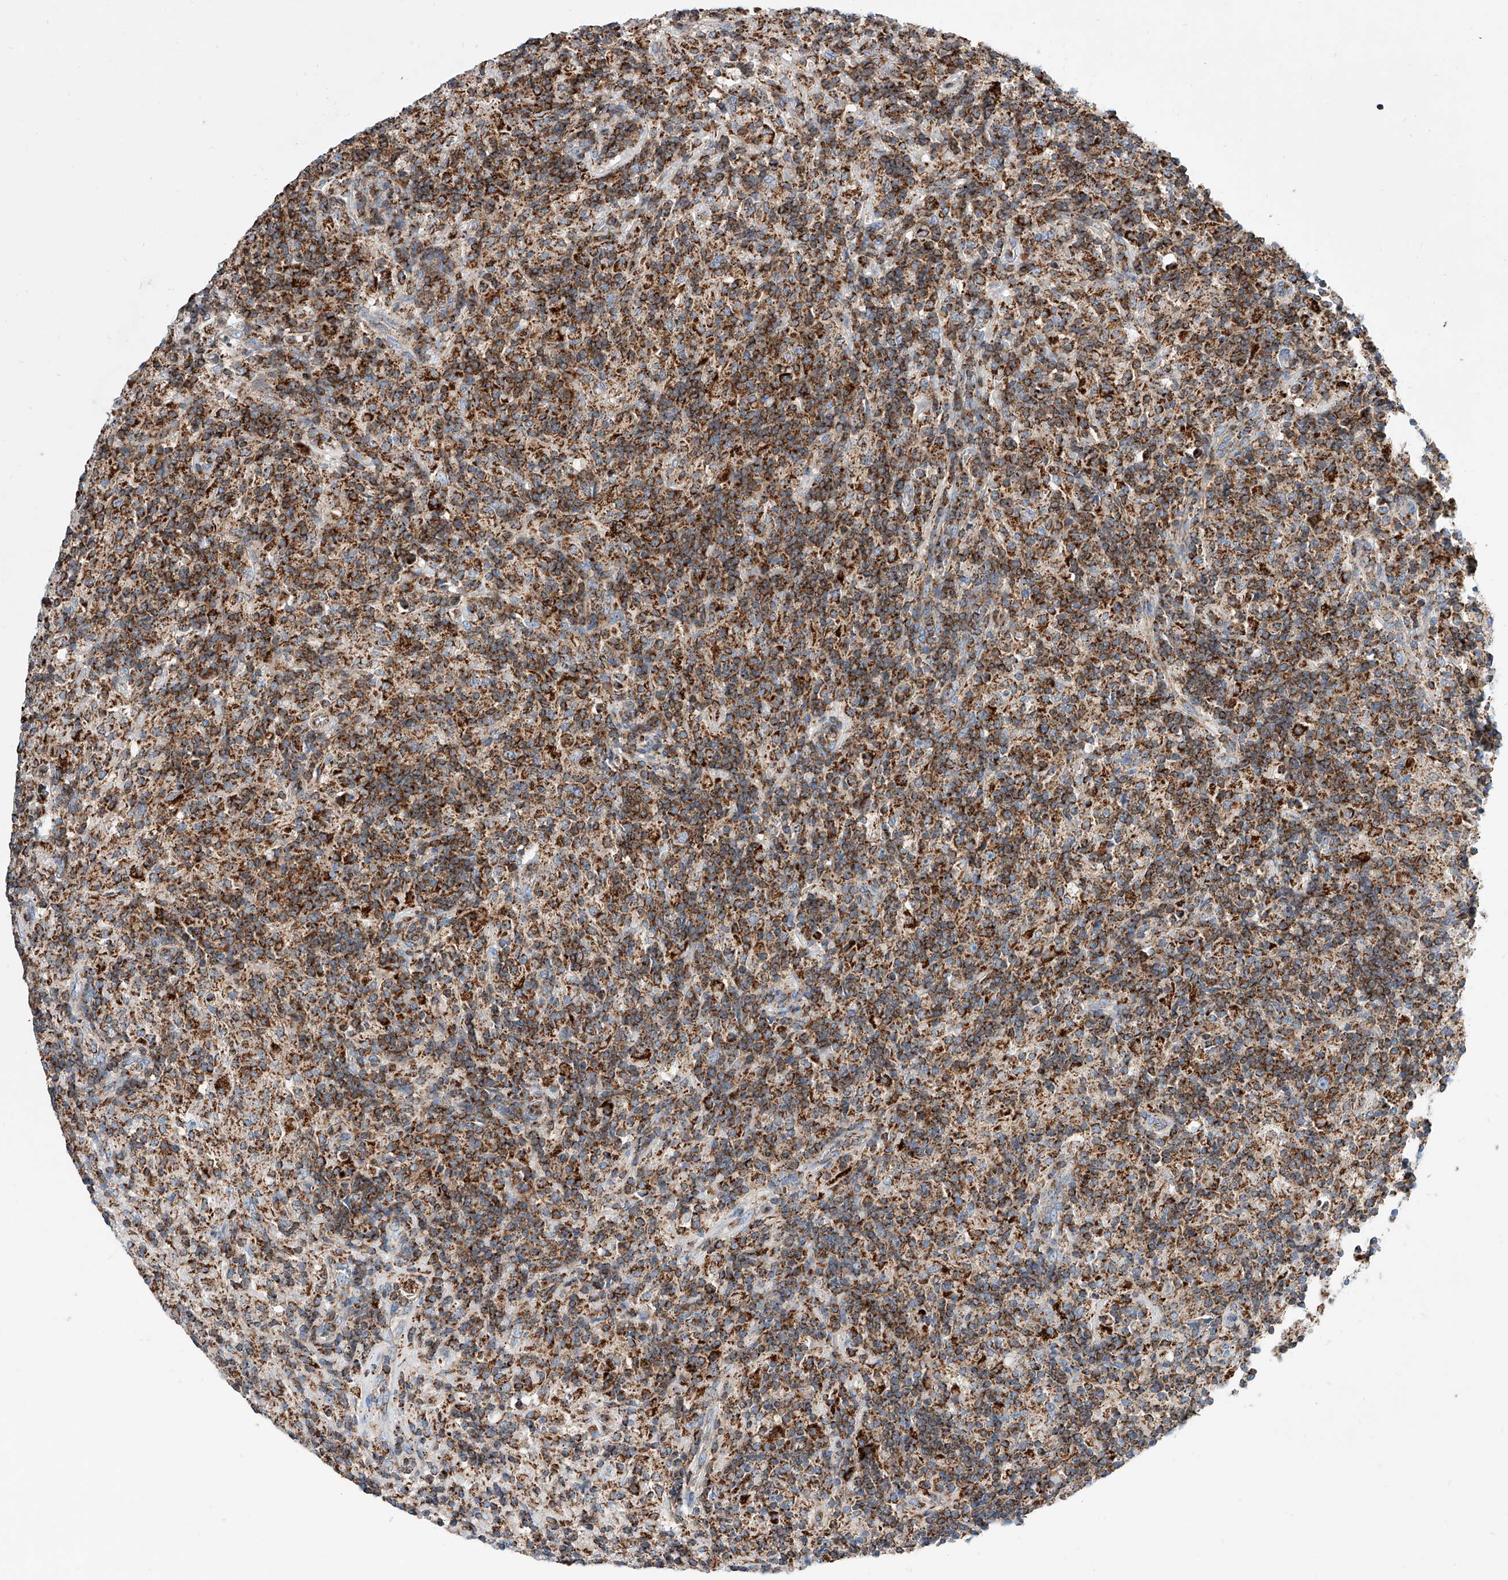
{"staining": {"intensity": "strong", "quantity": ">75%", "location": "cytoplasmic/membranous"}, "tissue": "lymphoma", "cell_type": "Tumor cells", "image_type": "cancer", "snomed": [{"axis": "morphology", "description": "Hodgkin's disease, NOS"}, {"axis": "topography", "description": "Lymph node"}], "caption": "Brown immunohistochemical staining in lymphoma exhibits strong cytoplasmic/membranous positivity in approximately >75% of tumor cells.", "gene": "CPNE5", "patient": {"sex": "male", "age": 70}}